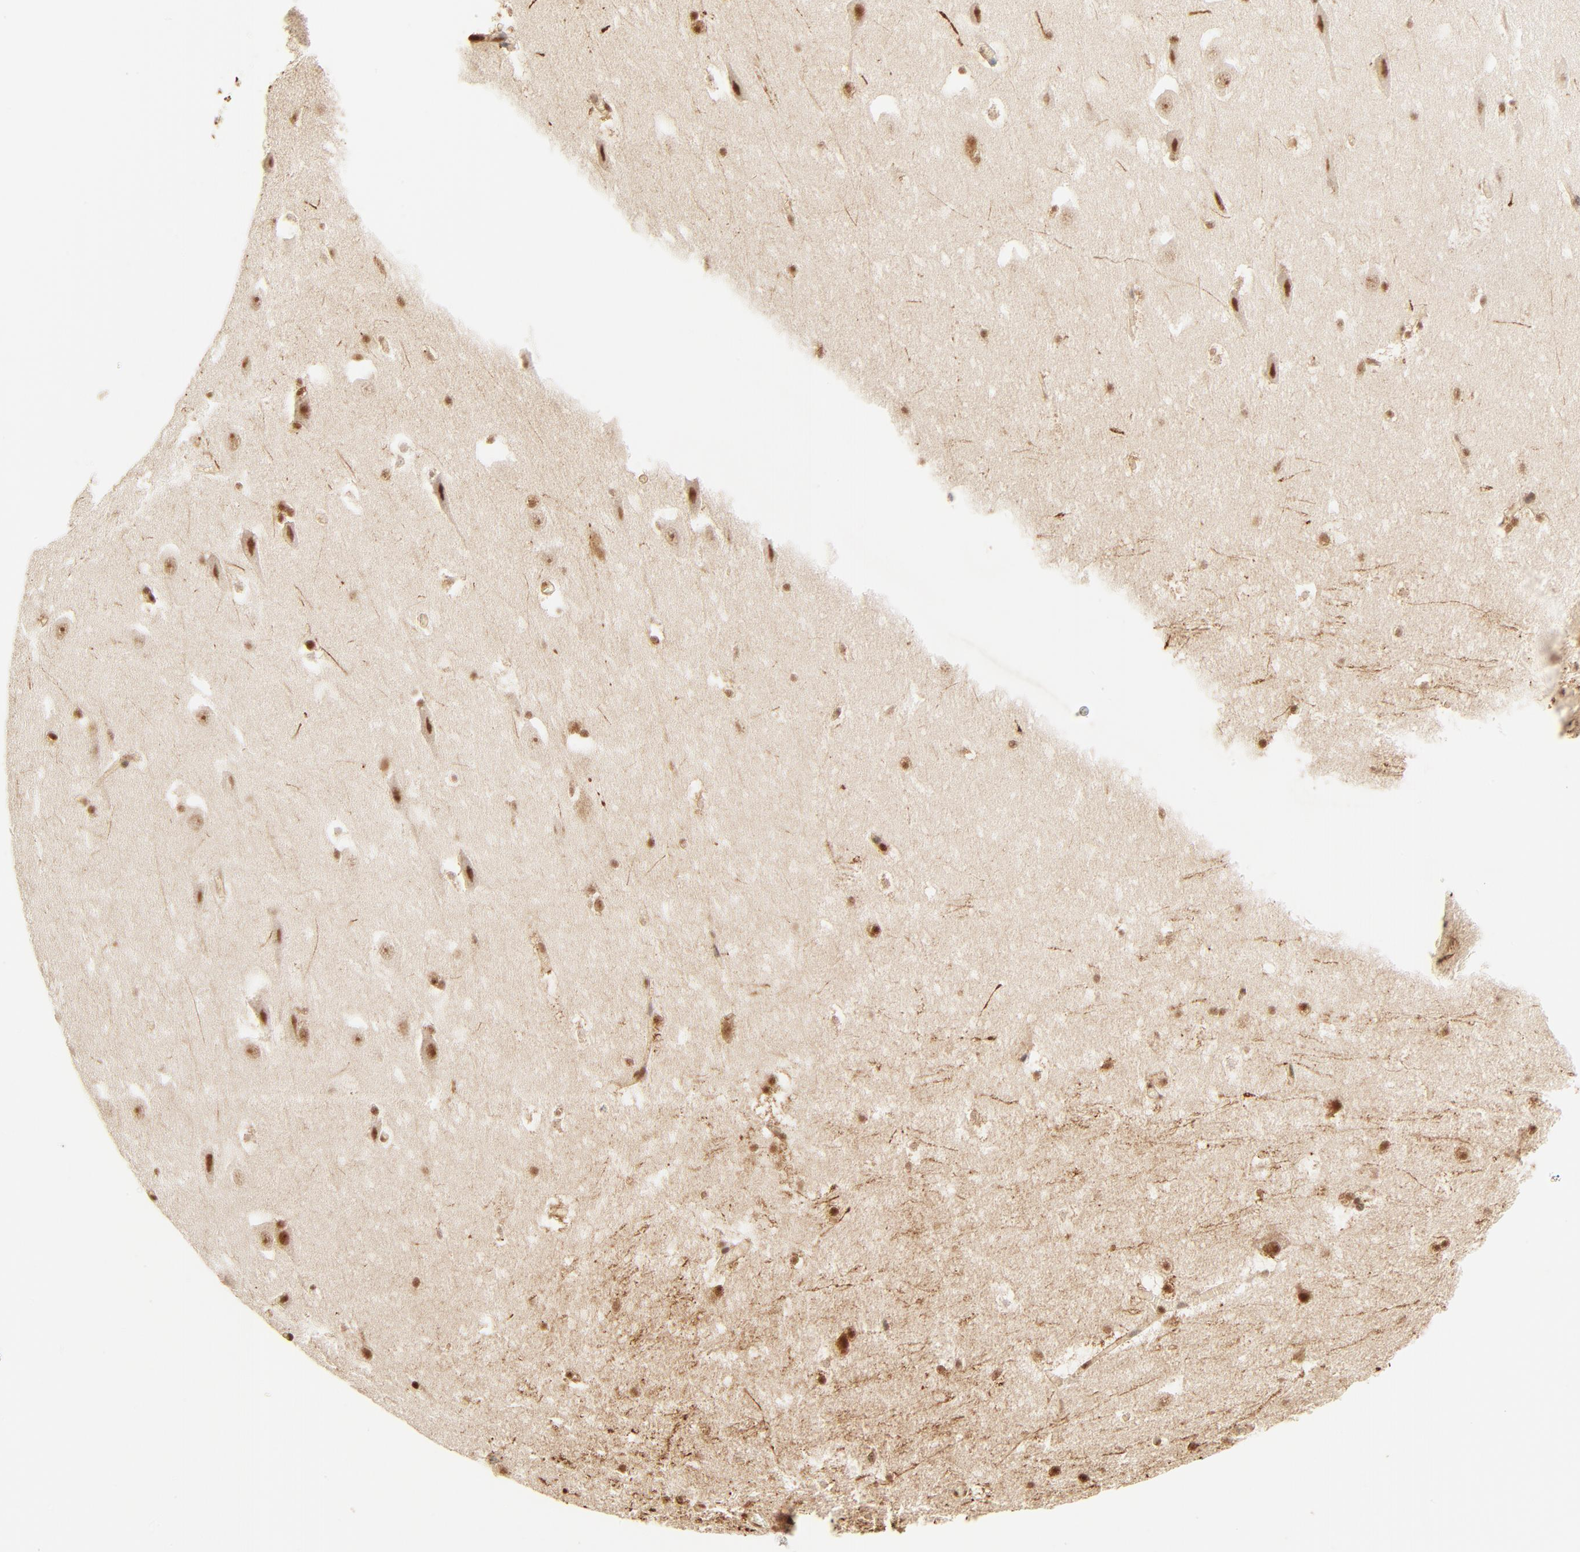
{"staining": {"intensity": "moderate", "quantity": ">75%", "location": "nuclear"}, "tissue": "hippocampus", "cell_type": "Glial cells", "image_type": "normal", "snomed": [{"axis": "morphology", "description": "Normal tissue, NOS"}, {"axis": "topography", "description": "Hippocampus"}], "caption": "Immunohistochemical staining of normal human hippocampus displays moderate nuclear protein staining in about >75% of glial cells. (Brightfield microscopy of DAB IHC at high magnification).", "gene": "FAM50A", "patient": {"sex": "male", "age": 45}}